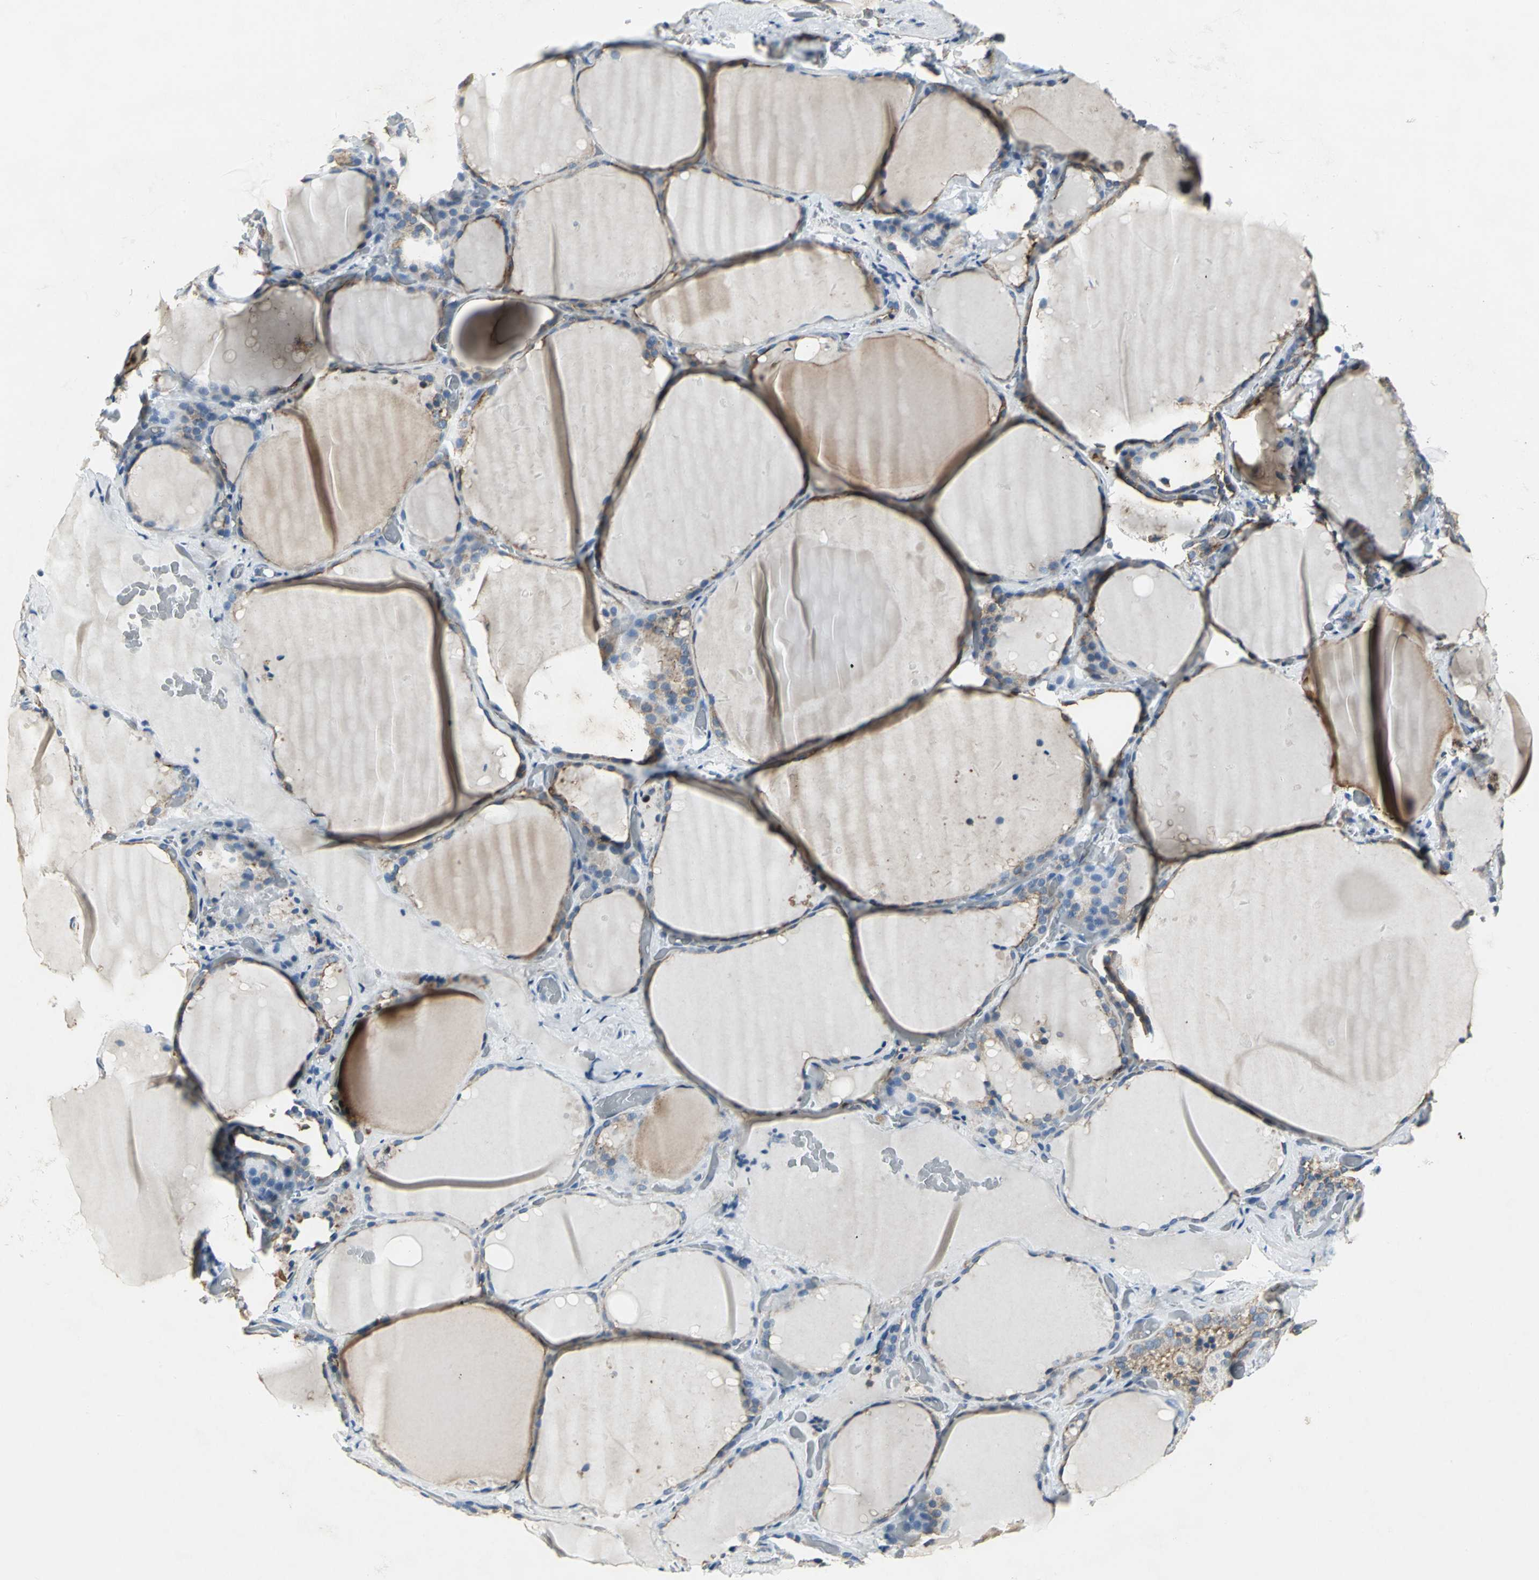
{"staining": {"intensity": "weak", "quantity": ">75%", "location": "cytoplasmic/membranous"}, "tissue": "thyroid gland", "cell_type": "Glandular cells", "image_type": "normal", "snomed": [{"axis": "morphology", "description": "Normal tissue, NOS"}, {"axis": "topography", "description": "Thyroid gland"}], "caption": "IHC histopathology image of unremarkable thyroid gland stained for a protein (brown), which shows low levels of weak cytoplasmic/membranous positivity in approximately >75% of glandular cells.", "gene": "IQGAP2", "patient": {"sex": "female", "age": 22}}